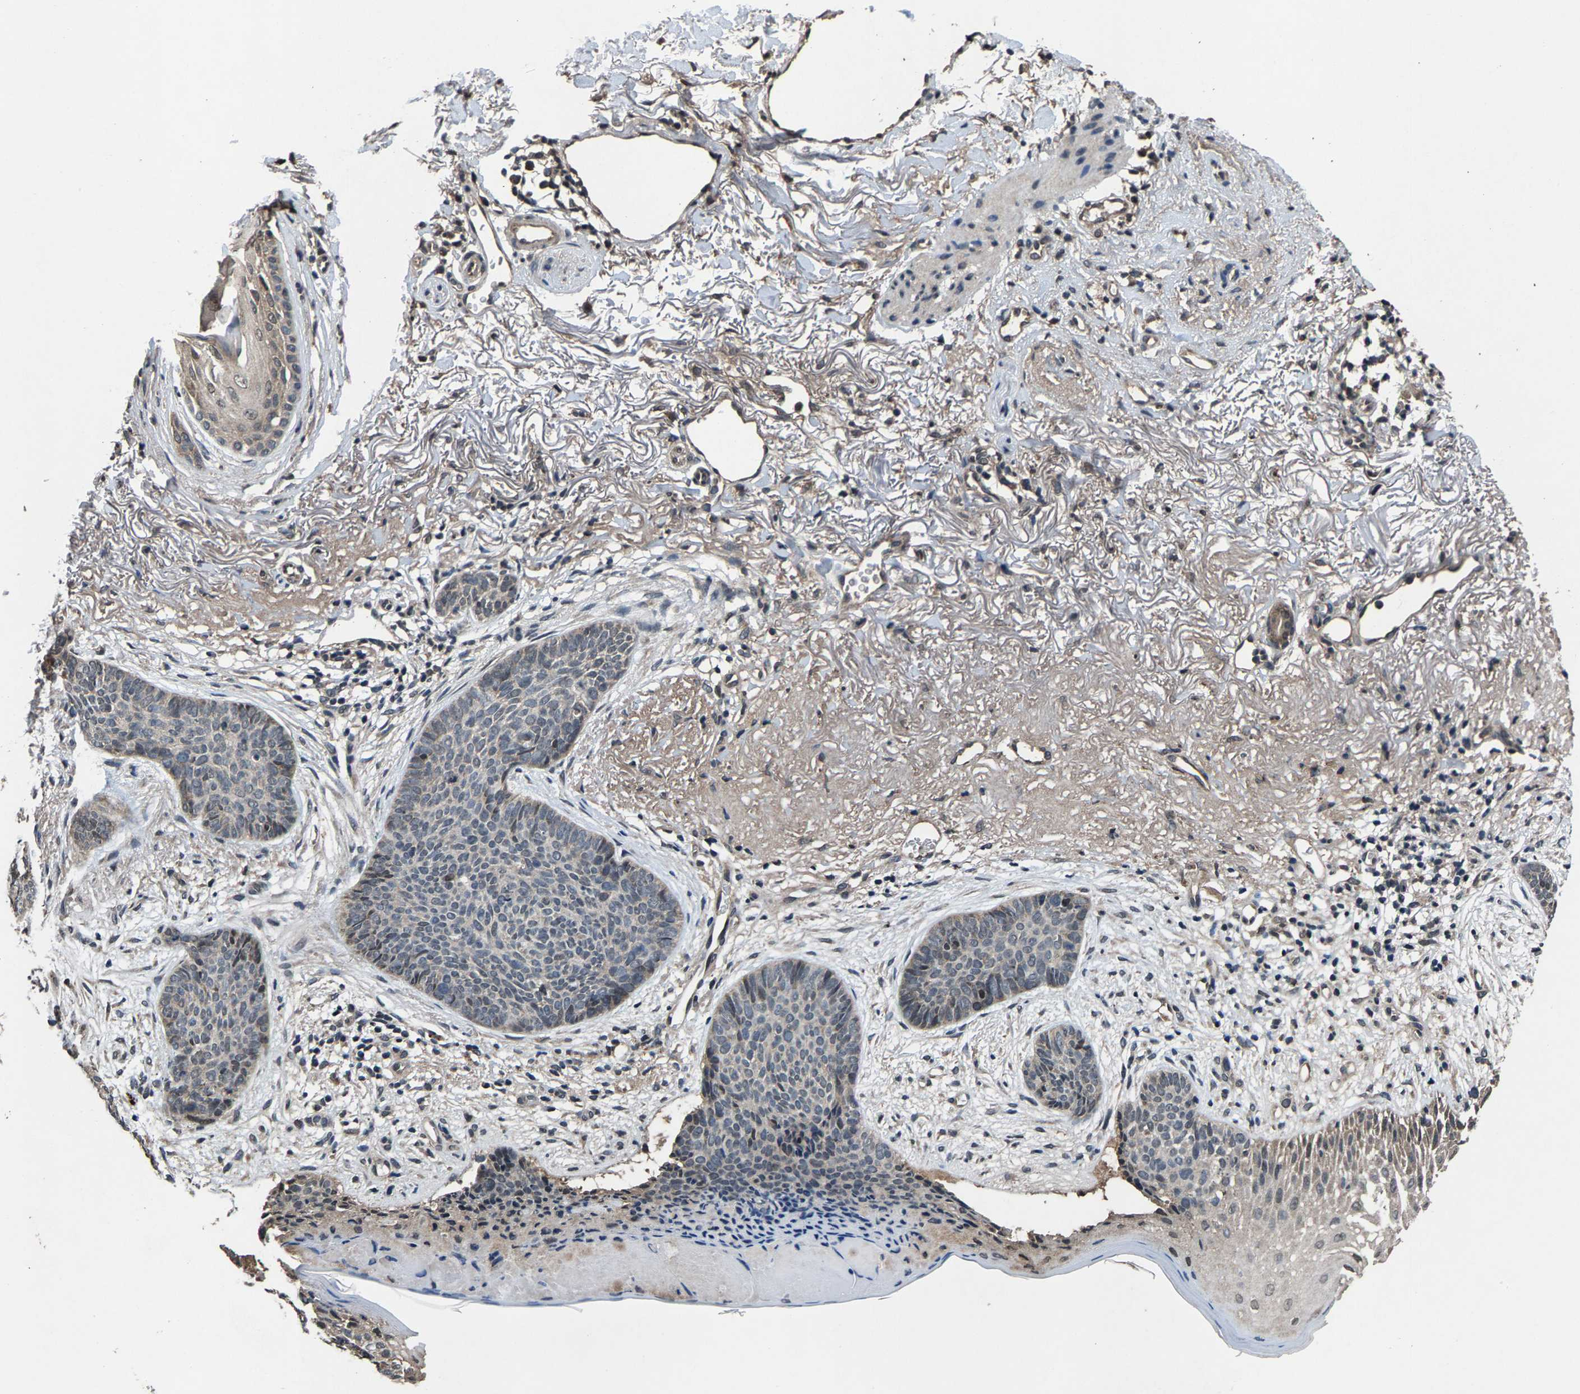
{"staining": {"intensity": "negative", "quantity": "none", "location": "none"}, "tissue": "skin cancer", "cell_type": "Tumor cells", "image_type": "cancer", "snomed": [{"axis": "morphology", "description": "Normal tissue, NOS"}, {"axis": "morphology", "description": "Basal cell carcinoma"}, {"axis": "topography", "description": "Skin"}], "caption": "Immunohistochemistry micrograph of neoplastic tissue: basal cell carcinoma (skin) stained with DAB (3,3'-diaminobenzidine) exhibits no significant protein expression in tumor cells.", "gene": "HUWE1", "patient": {"sex": "female", "age": 70}}